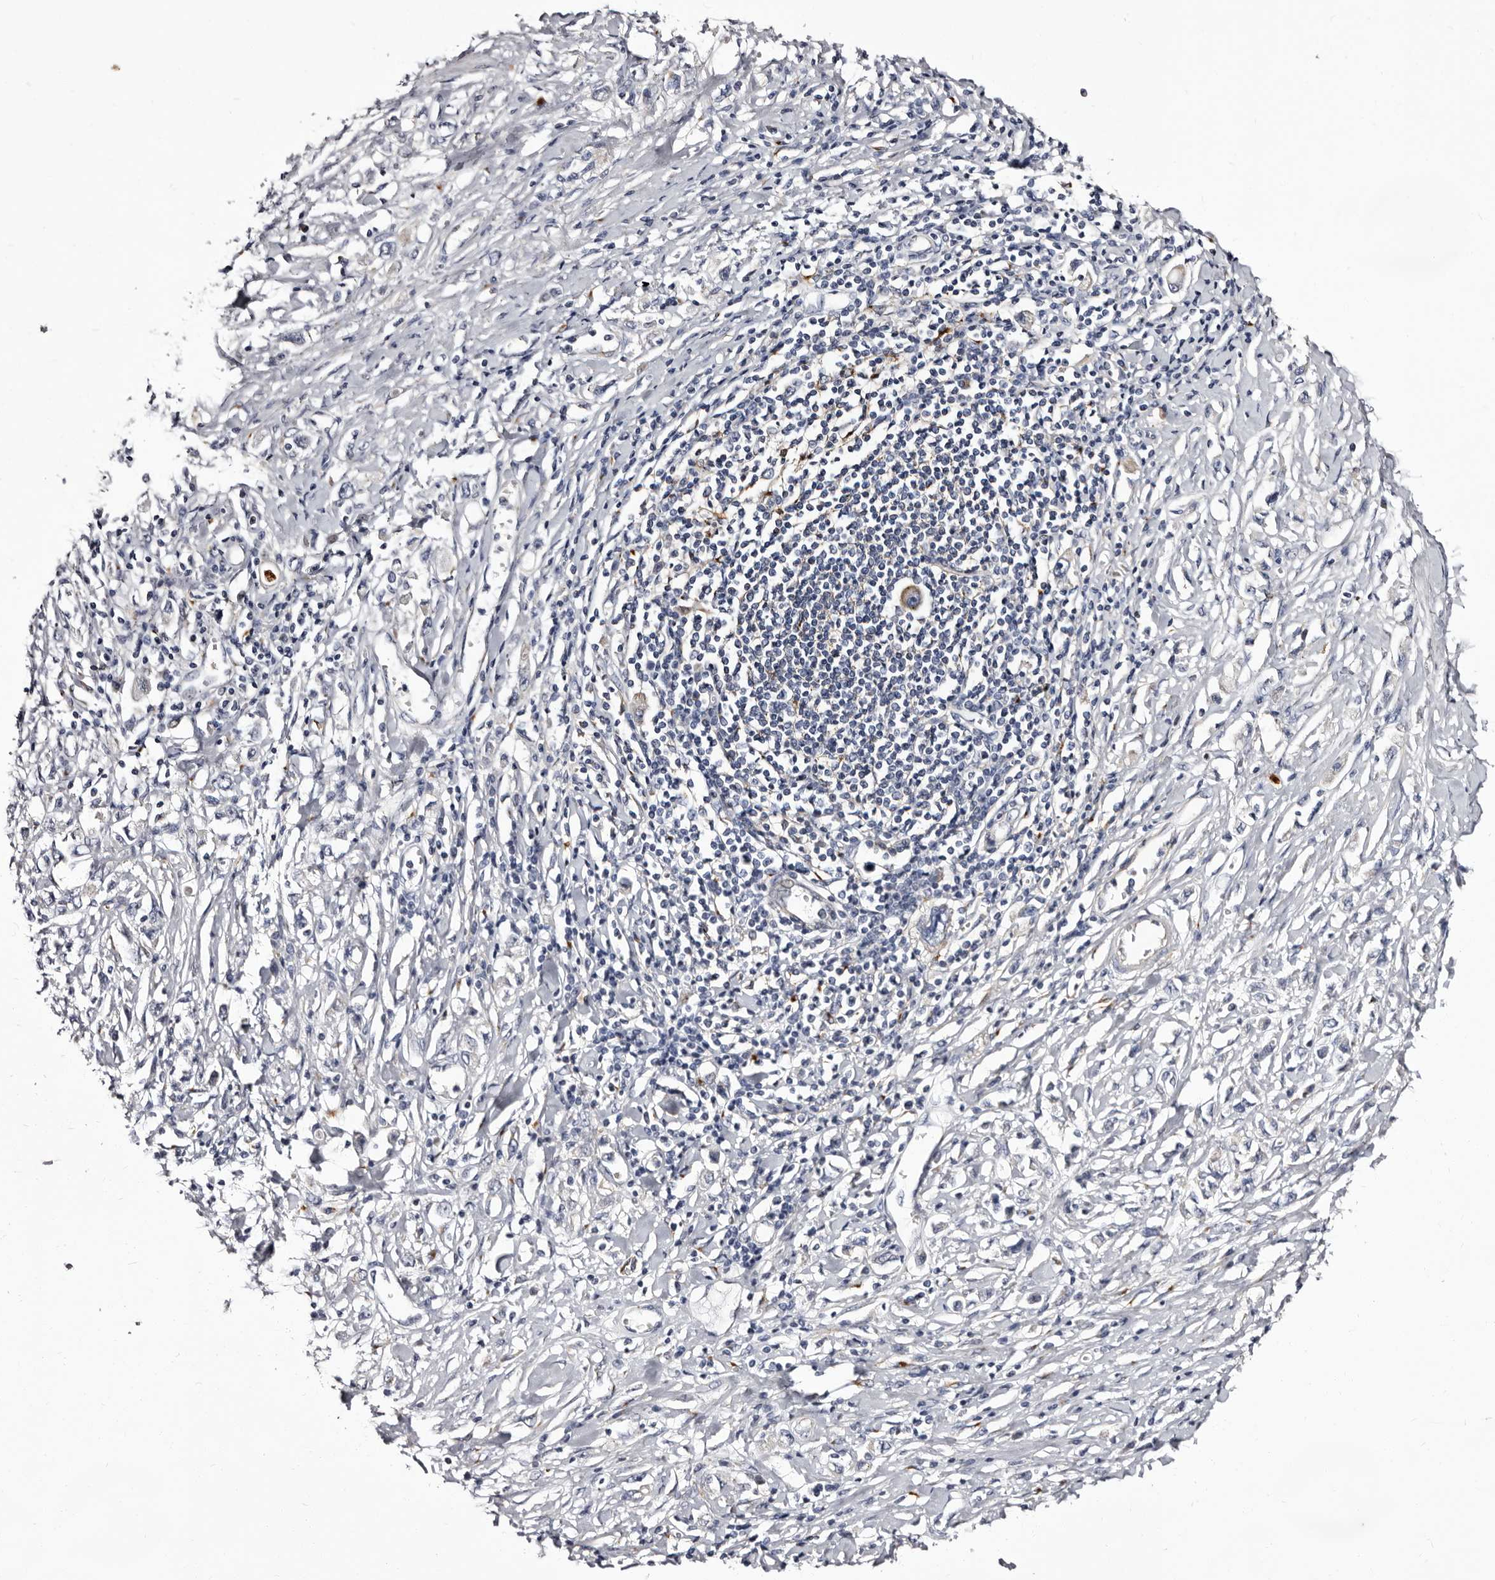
{"staining": {"intensity": "negative", "quantity": "none", "location": "none"}, "tissue": "stomach cancer", "cell_type": "Tumor cells", "image_type": "cancer", "snomed": [{"axis": "morphology", "description": "Adenocarcinoma, NOS"}, {"axis": "topography", "description": "Stomach"}], "caption": "High power microscopy micrograph of an IHC micrograph of adenocarcinoma (stomach), revealing no significant positivity in tumor cells.", "gene": "AUNIP", "patient": {"sex": "female", "age": 76}}